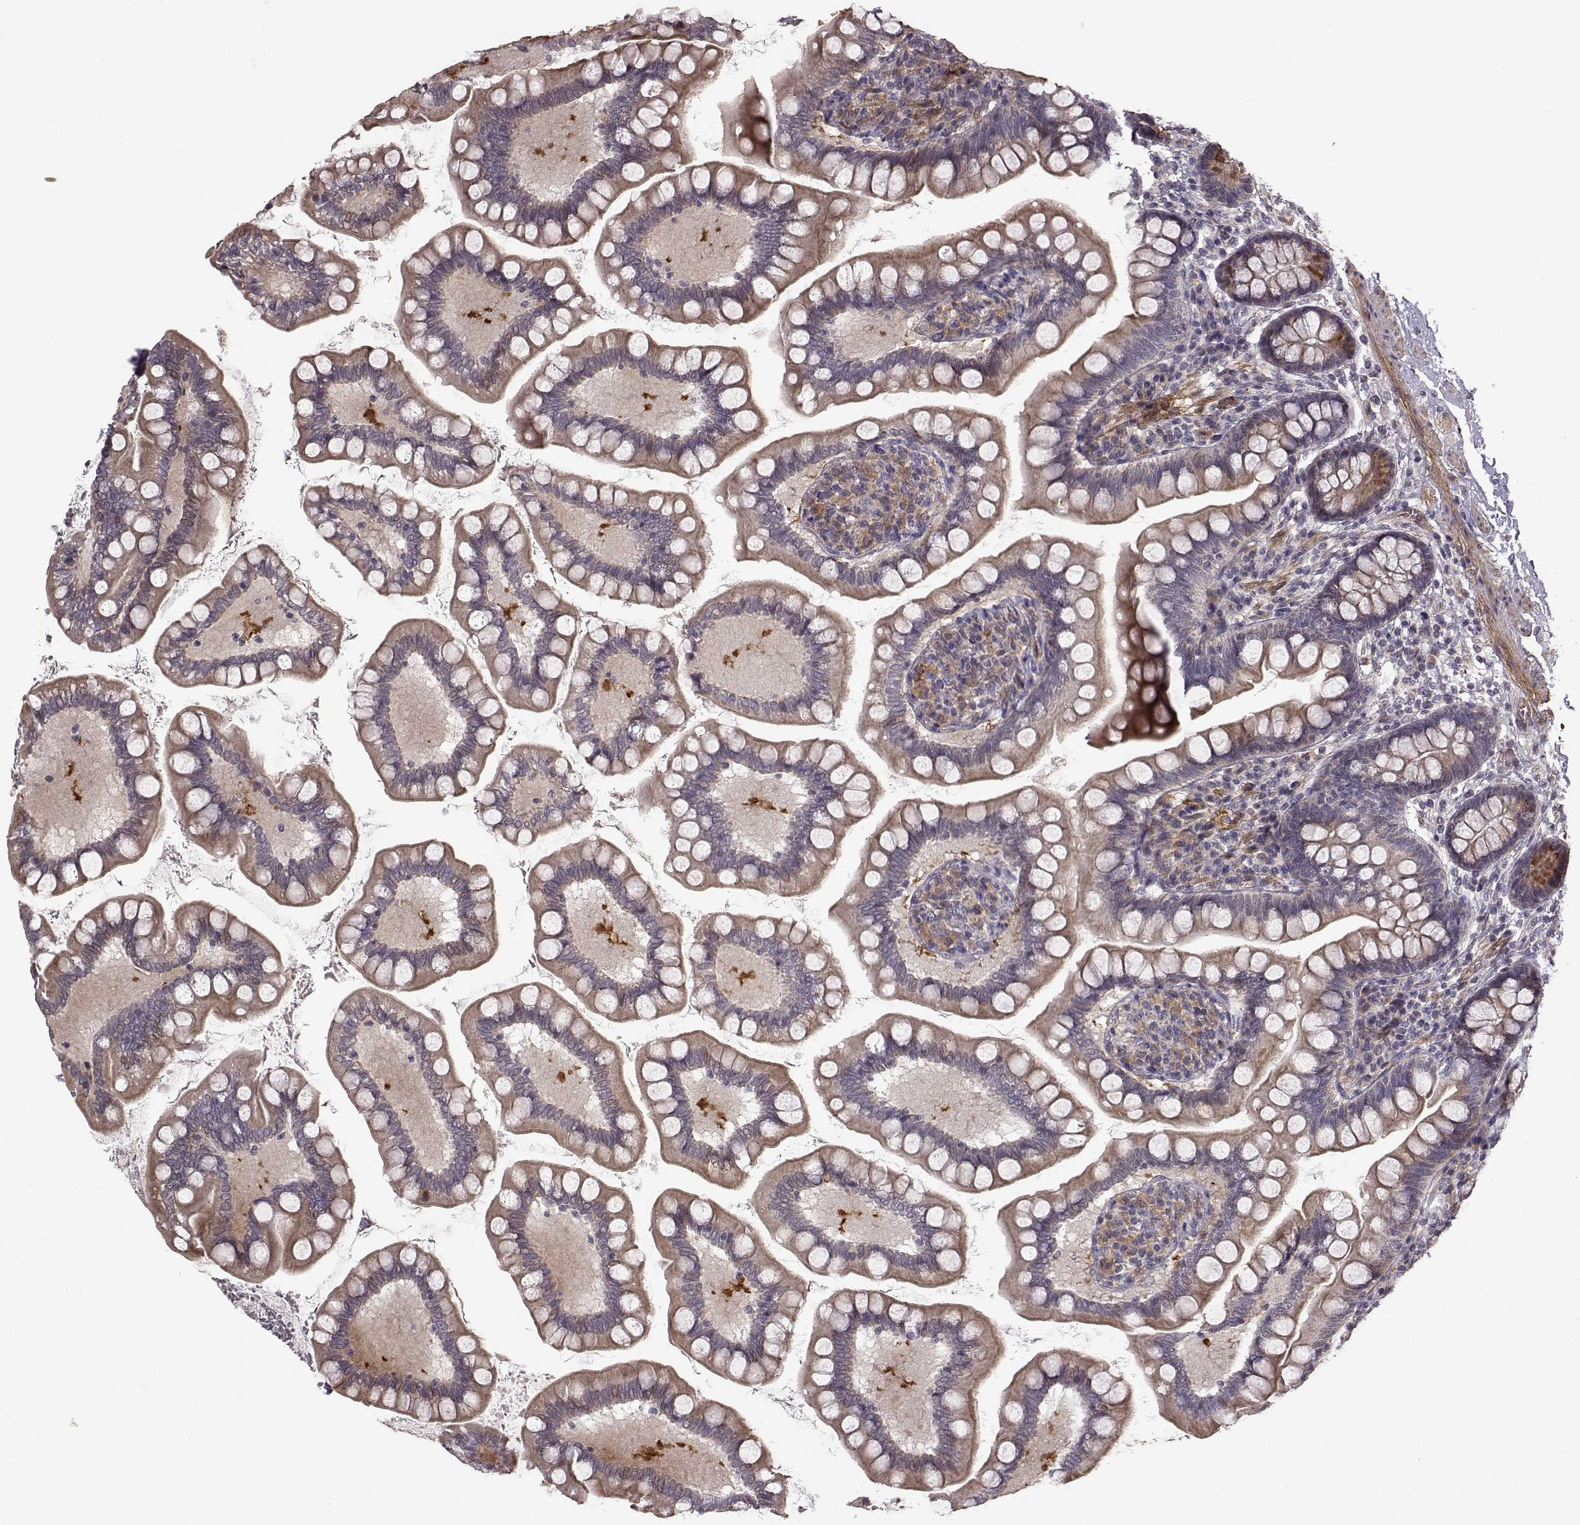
{"staining": {"intensity": "moderate", "quantity": "25%-75%", "location": "cytoplasmic/membranous"}, "tissue": "small intestine", "cell_type": "Glandular cells", "image_type": "normal", "snomed": [{"axis": "morphology", "description": "Normal tissue, NOS"}, {"axis": "topography", "description": "Small intestine"}], "caption": "Protein staining reveals moderate cytoplasmic/membranous expression in approximately 25%-75% of glandular cells in unremarkable small intestine.", "gene": "BACH2", "patient": {"sex": "female", "age": 56}}